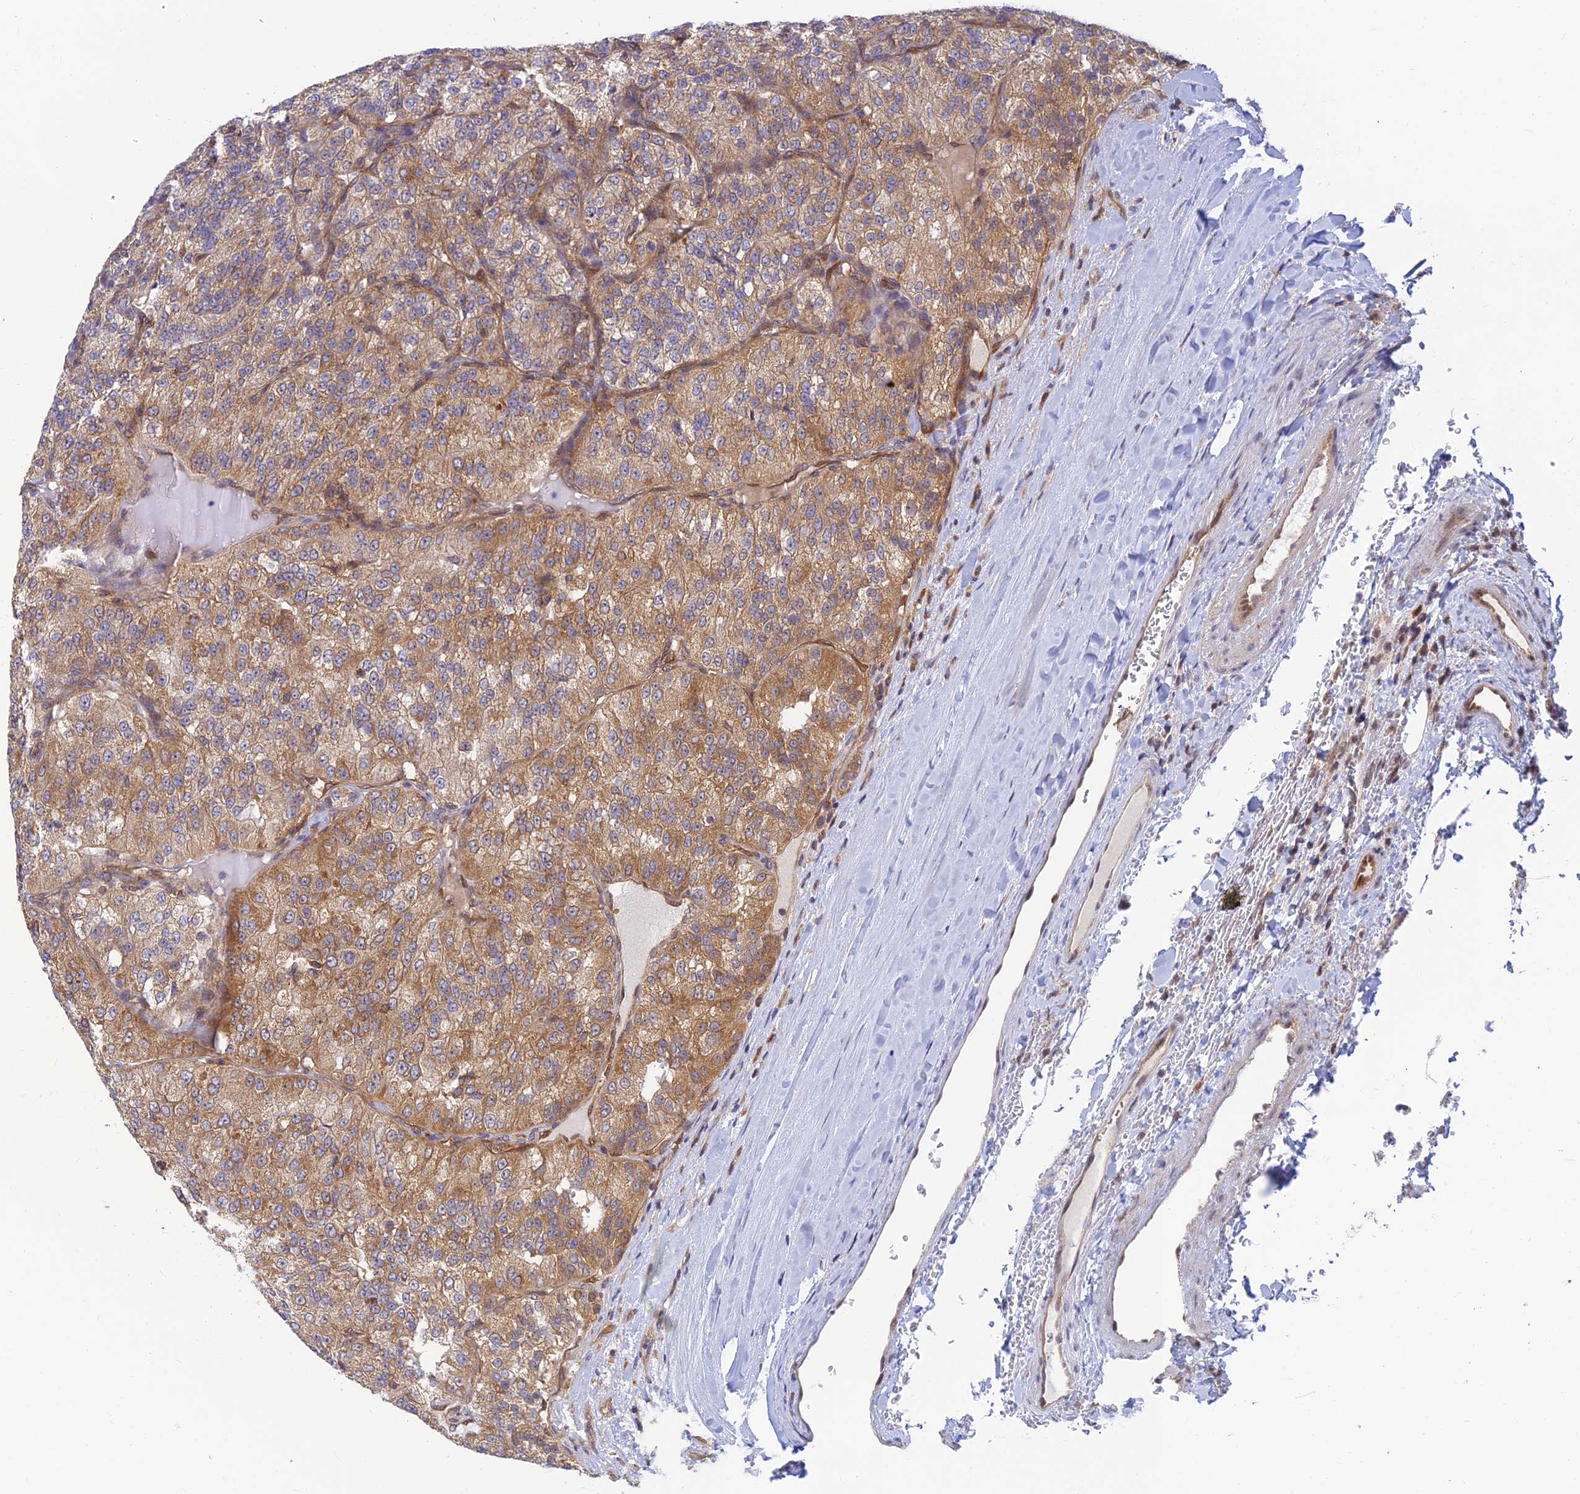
{"staining": {"intensity": "moderate", "quantity": ">75%", "location": "cytoplasmic/membranous"}, "tissue": "renal cancer", "cell_type": "Tumor cells", "image_type": "cancer", "snomed": [{"axis": "morphology", "description": "Adenocarcinoma, NOS"}, {"axis": "topography", "description": "Kidney"}], "caption": "Moderate cytoplasmic/membranous staining is appreciated in approximately >75% of tumor cells in renal cancer. (DAB (3,3'-diaminobenzidine) = brown stain, brightfield microscopy at high magnification).", "gene": "LYSMD2", "patient": {"sex": "female", "age": 63}}